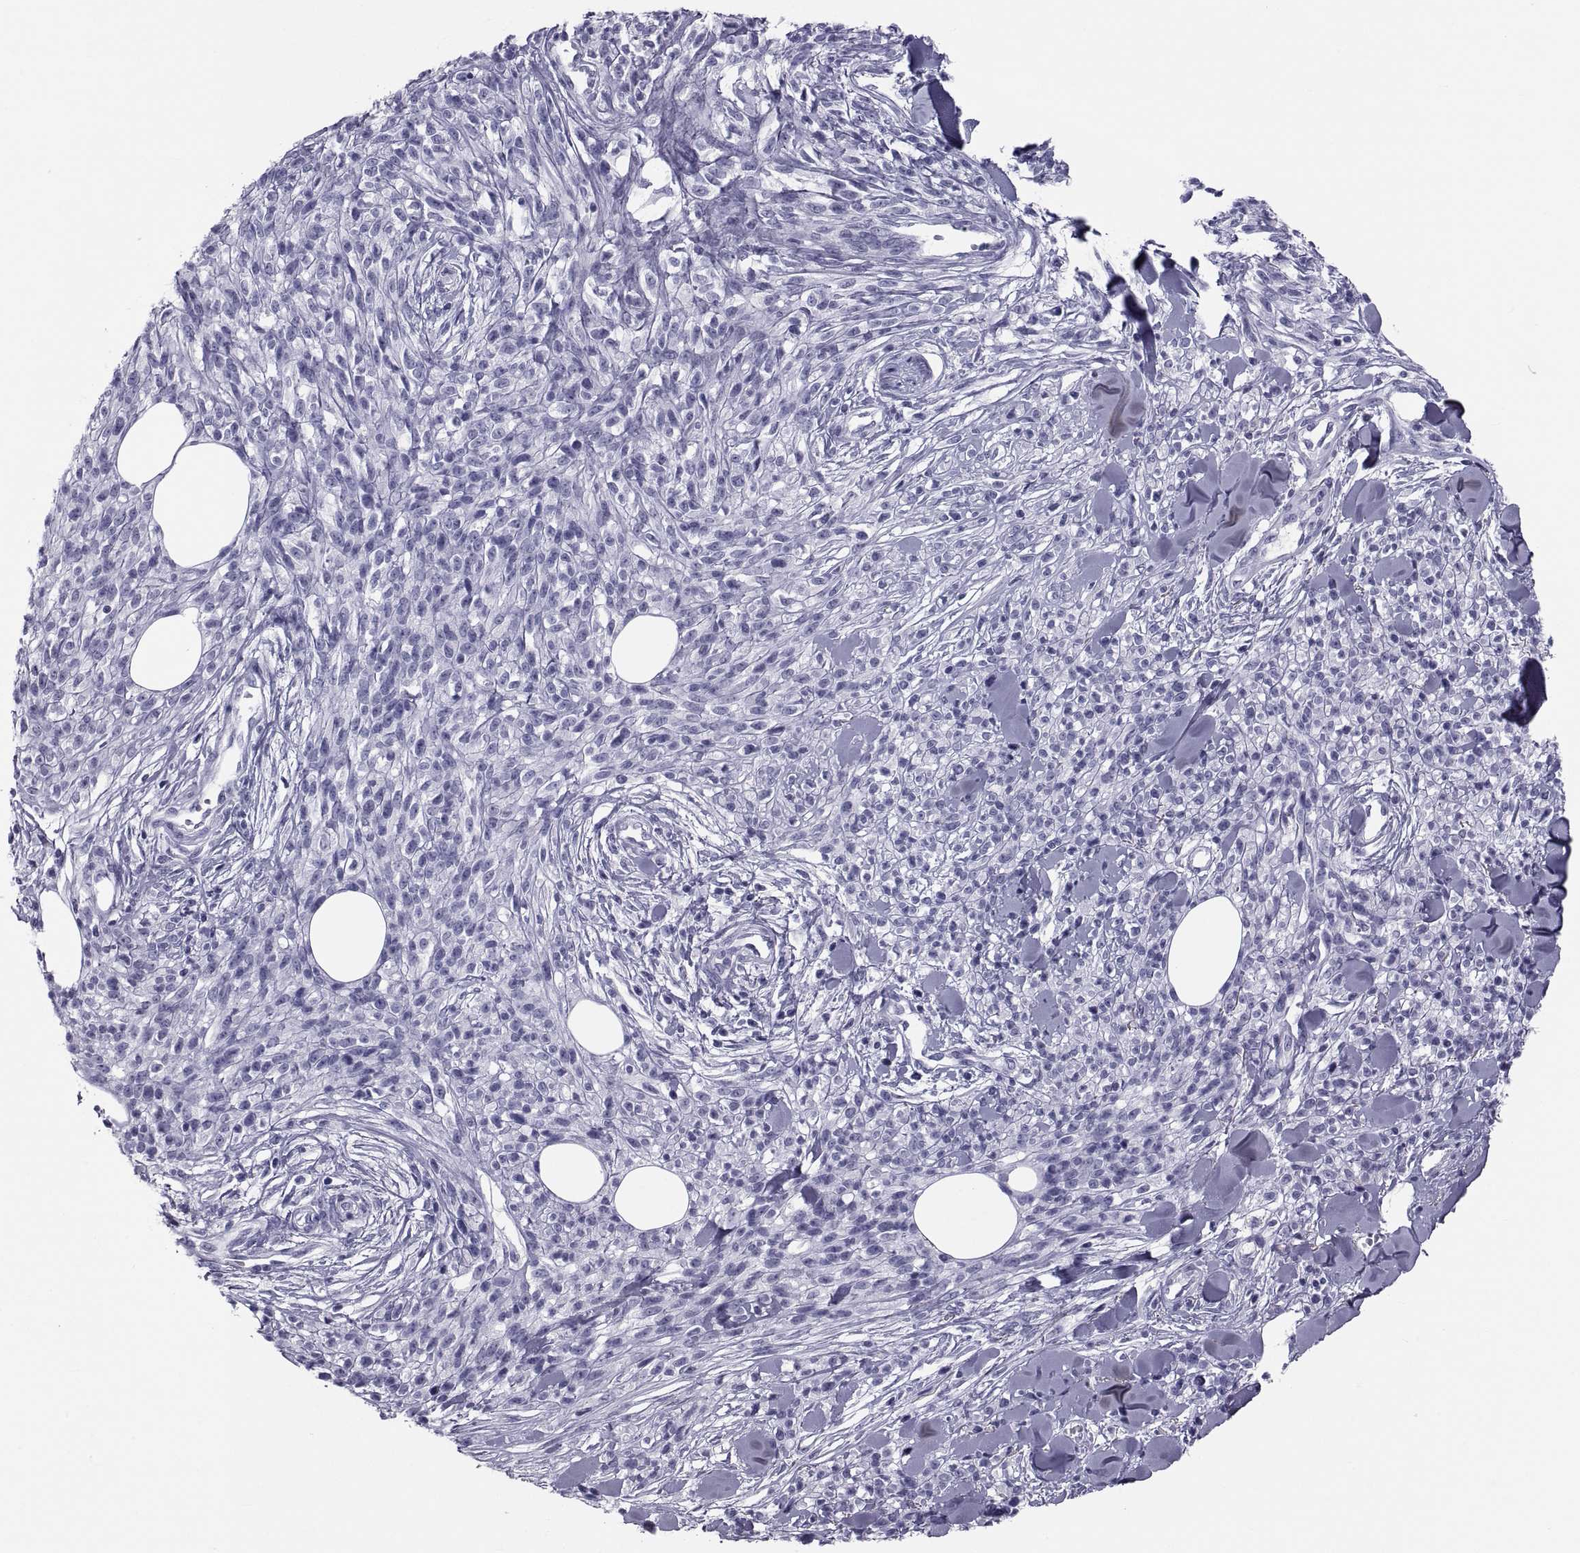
{"staining": {"intensity": "negative", "quantity": "none", "location": "none"}, "tissue": "melanoma", "cell_type": "Tumor cells", "image_type": "cancer", "snomed": [{"axis": "morphology", "description": "Malignant melanoma, NOS"}, {"axis": "topography", "description": "Skin"}, {"axis": "topography", "description": "Skin of trunk"}], "caption": "Melanoma was stained to show a protein in brown. There is no significant positivity in tumor cells.", "gene": "CRISP1", "patient": {"sex": "male", "age": 74}}